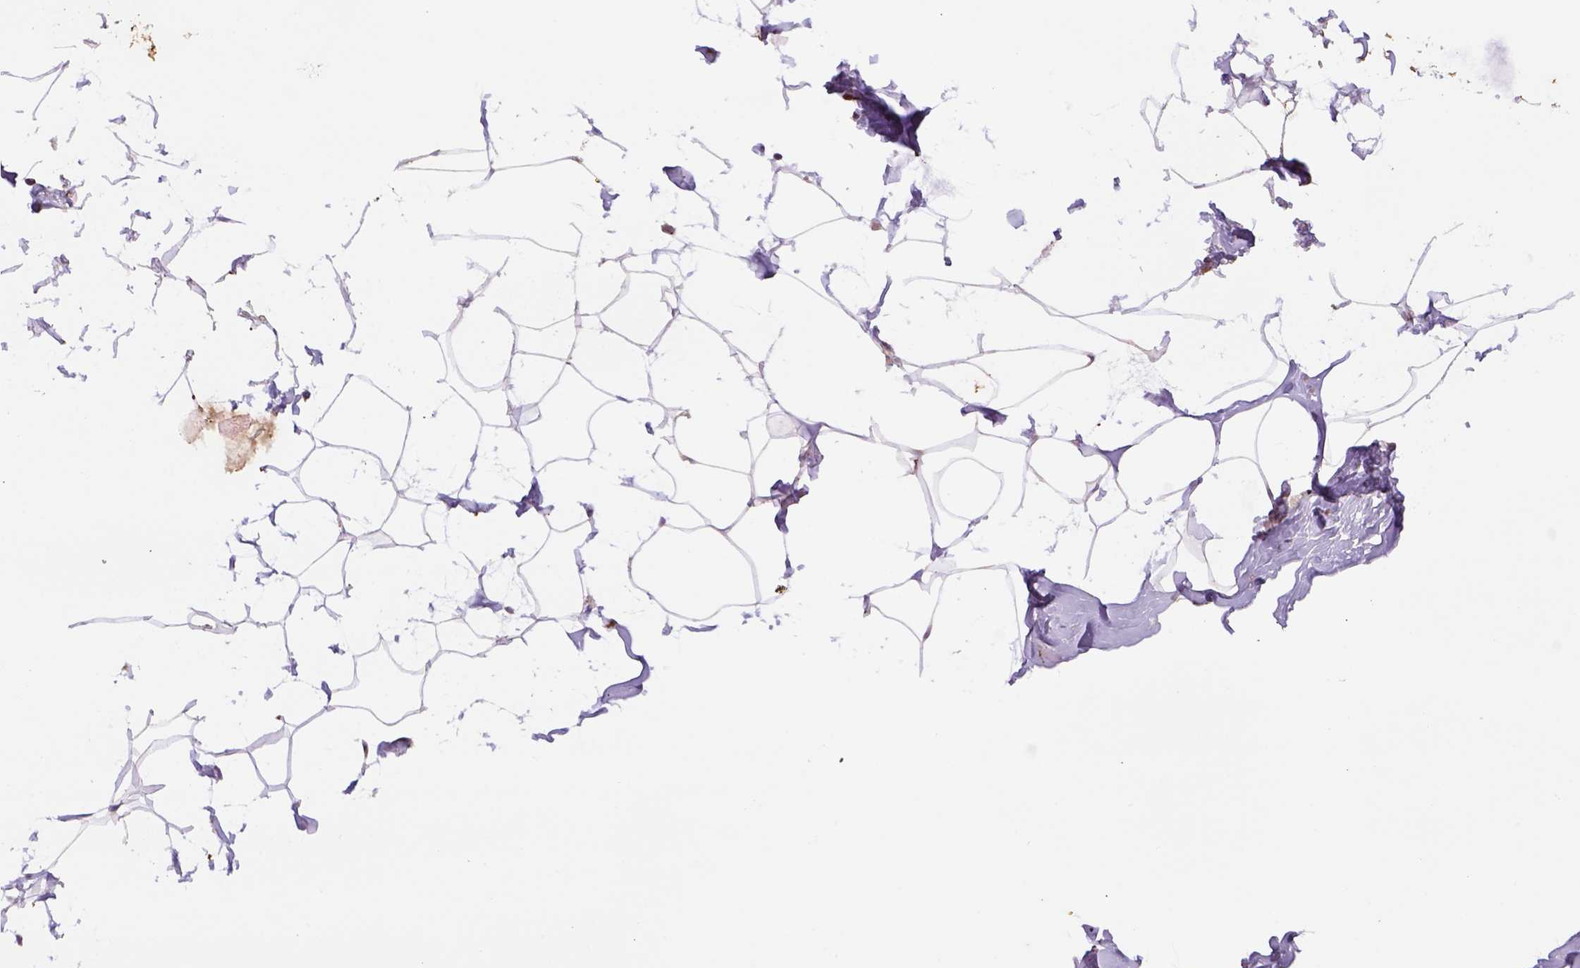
{"staining": {"intensity": "negative", "quantity": "none", "location": "none"}, "tissue": "breast", "cell_type": "Adipocytes", "image_type": "normal", "snomed": [{"axis": "morphology", "description": "Normal tissue, NOS"}, {"axis": "topography", "description": "Breast"}], "caption": "High power microscopy photomicrograph of an immunohistochemistry (IHC) micrograph of benign breast, revealing no significant positivity in adipocytes.", "gene": "FZD7", "patient": {"sex": "female", "age": 32}}